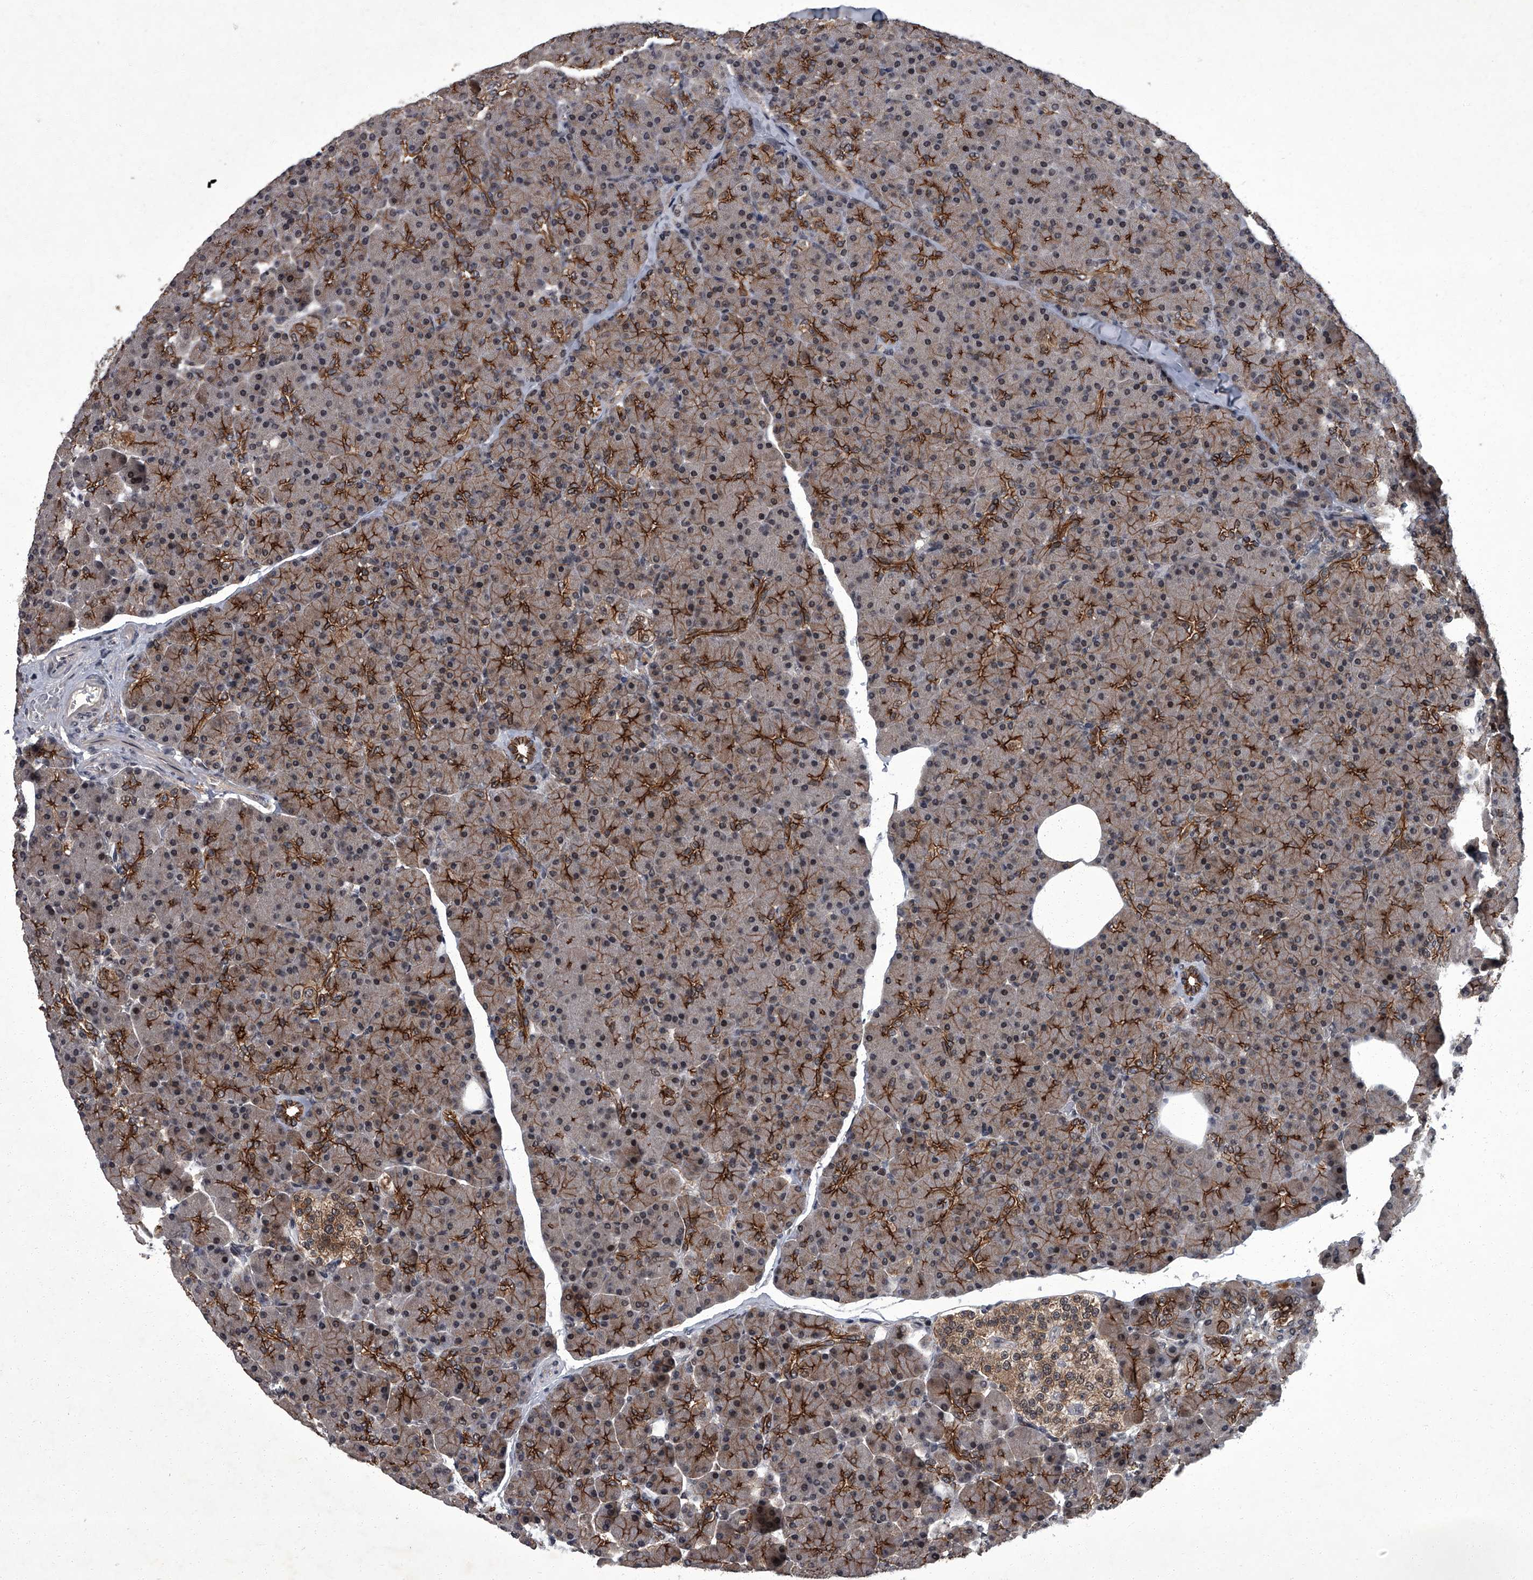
{"staining": {"intensity": "moderate", "quantity": "25%-75%", "location": "cytoplasmic/membranous"}, "tissue": "pancreas", "cell_type": "Exocrine glandular cells", "image_type": "normal", "snomed": [{"axis": "morphology", "description": "Normal tissue, NOS"}, {"axis": "topography", "description": "Pancreas"}], "caption": "Protein expression analysis of benign pancreas reveals moderate cytoplasmic/membranous positivity in about 25%-75% of exocrine glandular cells.", "gene": "ZNF518B", "patient": {"sex": "female", "age": 43}}